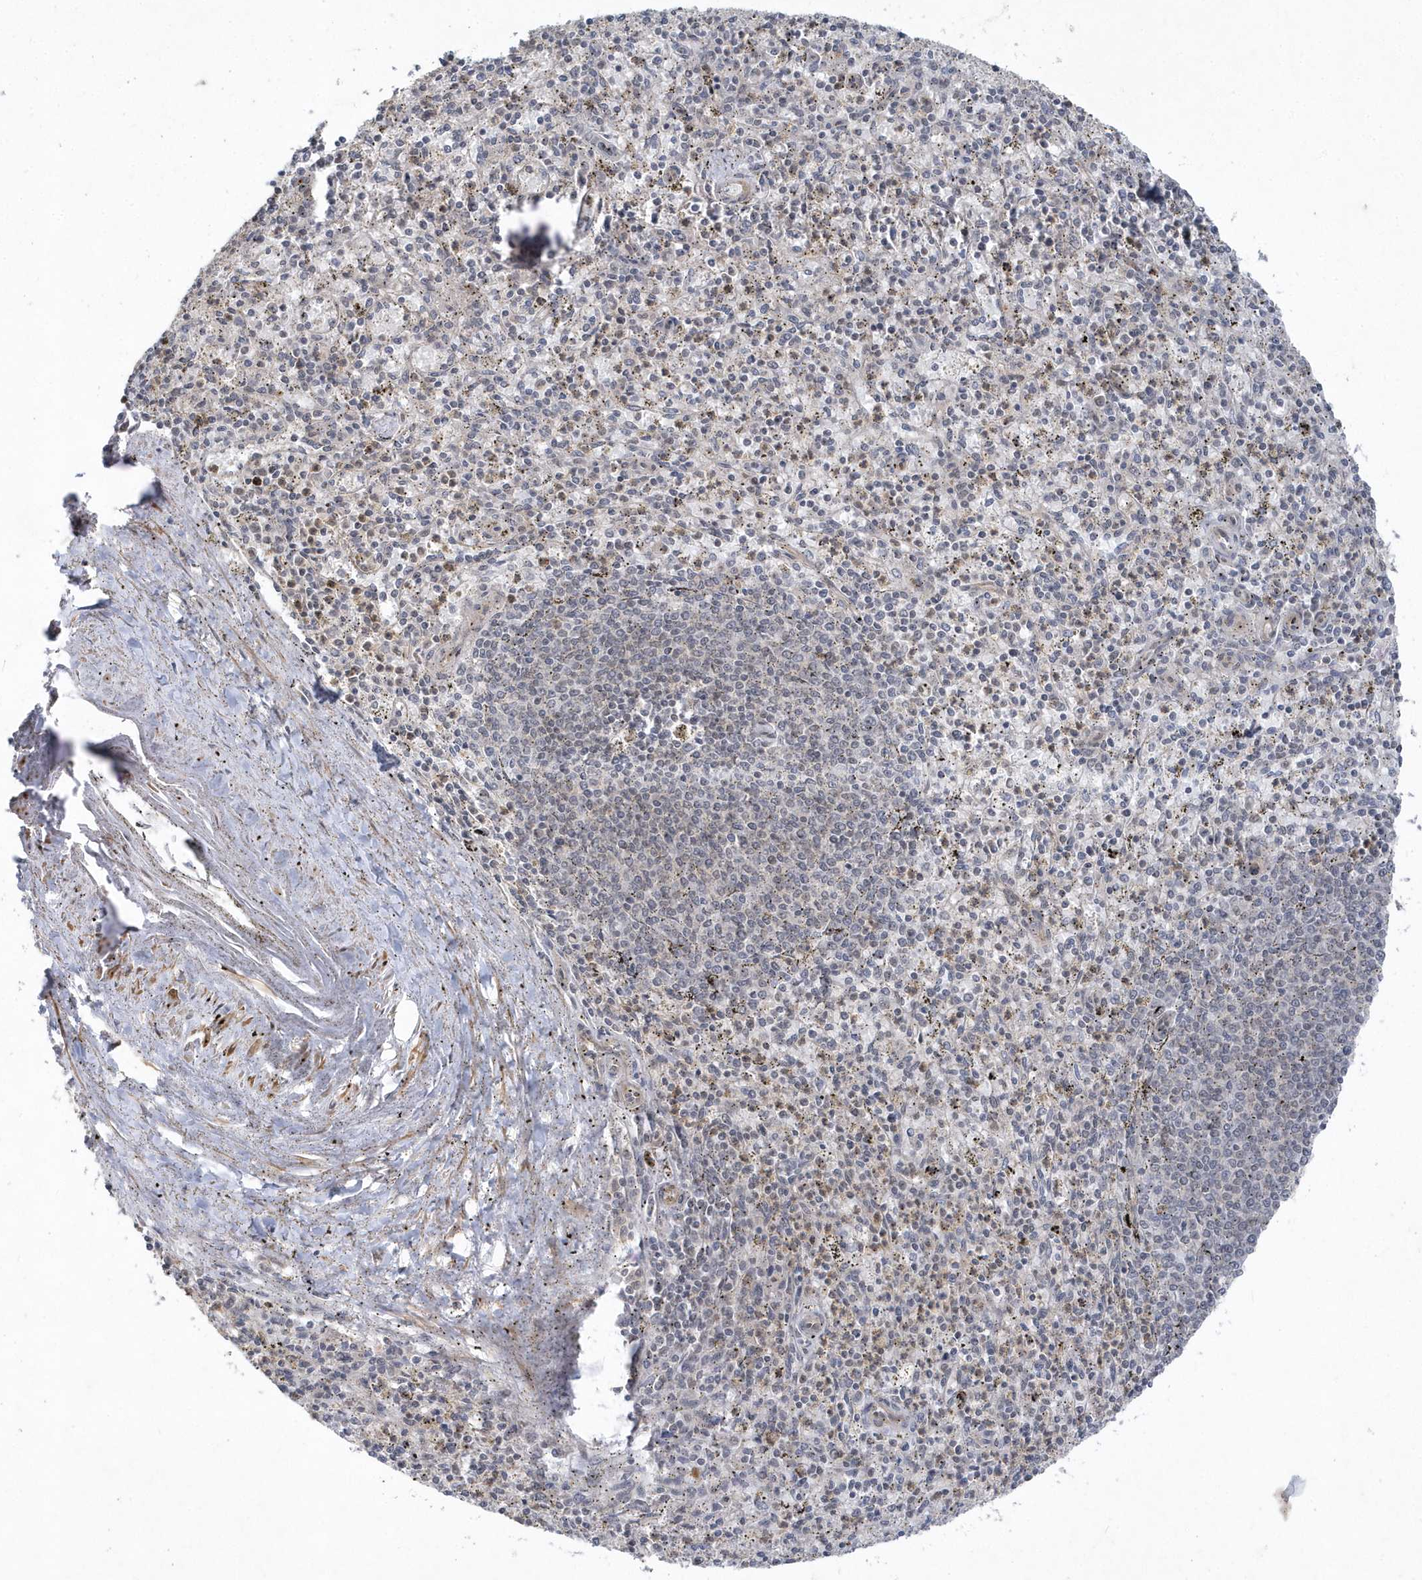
{"staining": {"intensity": "weak", "quantity": "<25%", "location": "cytoplasmic/membranous"}, "tissue": "spleen", "cell_type": "Cells in red pulp", "image_type": "normal", "snomed": [{"axis": "morphology", "description": "Normal tissue, NOS"}, {"axis": "topography", "description": "Spleen"}], "caption": "An IHC image of benign spleen is shown. There is no staining in cells in red pulp of spleen.", "gene": "MXI1", "patient": {"sex": "male", "age": 72}}